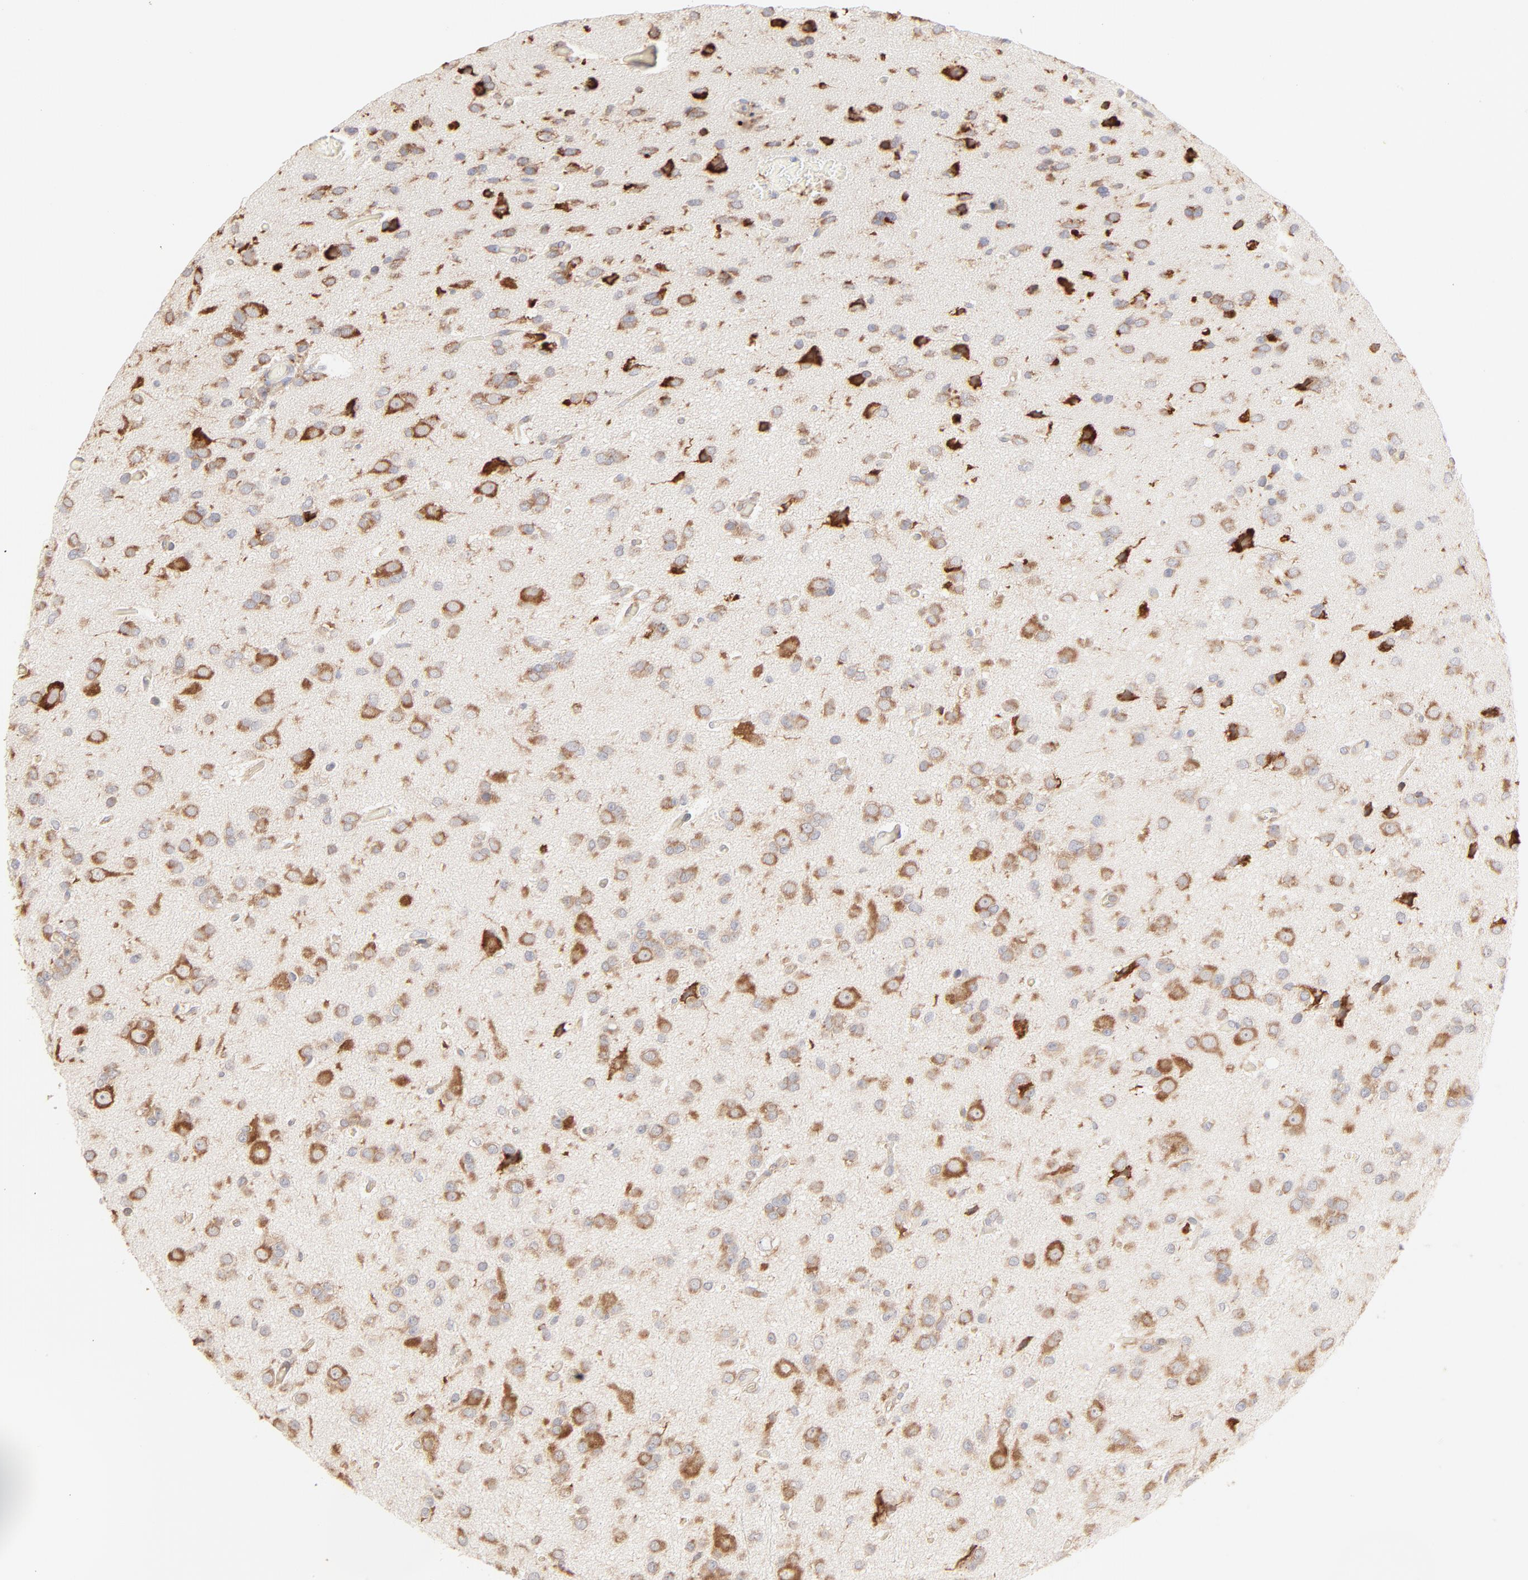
{"staining": {"intensity": "weak", "quantity": ">75%", "location": "cytoplasmic/membranous"}, "tissue": "glioma", "cell_type": "Tumor cells", "image_type": "cancer", "snomed": [{"axis": "morphology", "description": "Glioma, malignant, Low grade"}, {"axis": "topography", "description": "Brain"}], "caption": "Human glioma stained with a brown dye reveals weak cytoplasmic/membranous positive expression in approximately >75% of tumor cells.", "gene": "RPS20", "patient": {"sex": "male", "age": 42}}